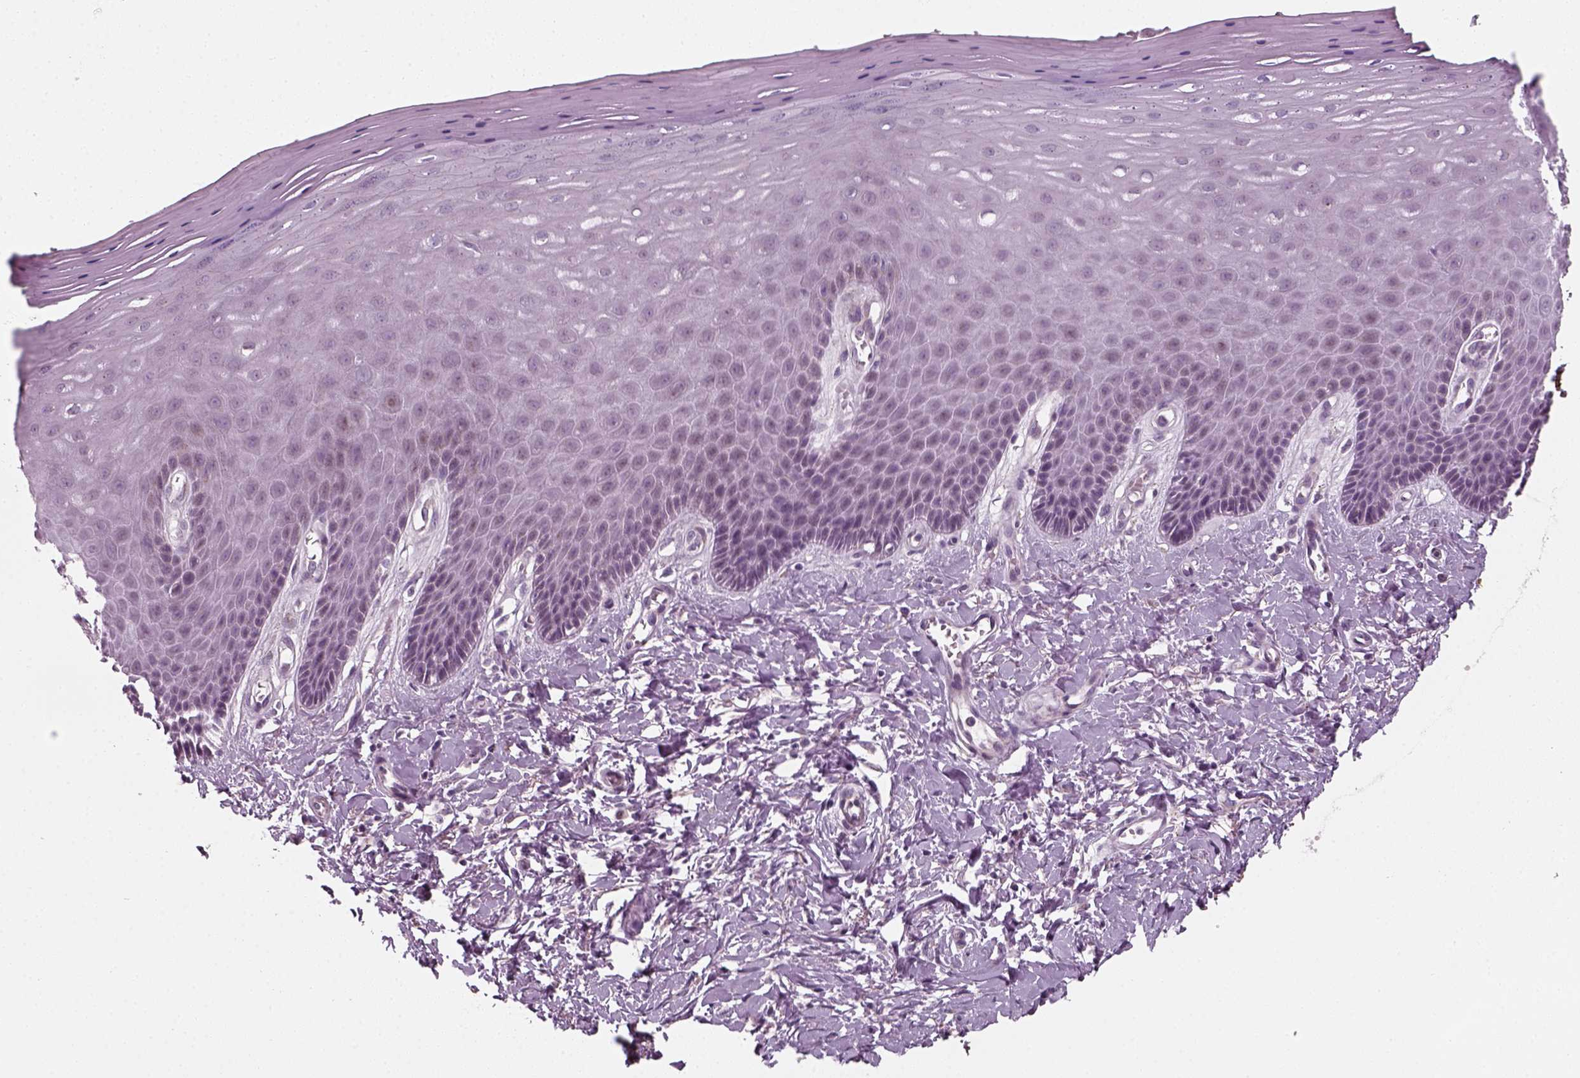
{"staining": {"intensity": "negative", "quantity": "none", "location": "none"}, "tissue": "vagina", "cell_type": "Squamous epithelial cells", "image_type": "normal", "snomed": [{"axis": "morphology", "description": "Normal tissue, NOS"}, {"axis": "topography", "description": "Vagina"}], "caption": "A high-resolution photomicrograph shows IHC staining of benign vagina, which reveals no significant expression in squamous epithelial cells. (DAB (3,3'-diaminobenzidine) immunohistochemistry visualized using brightfield microscopy, high magnification).", "gene": "MLIP", "patient": {"sex": "female", "age": 83}}